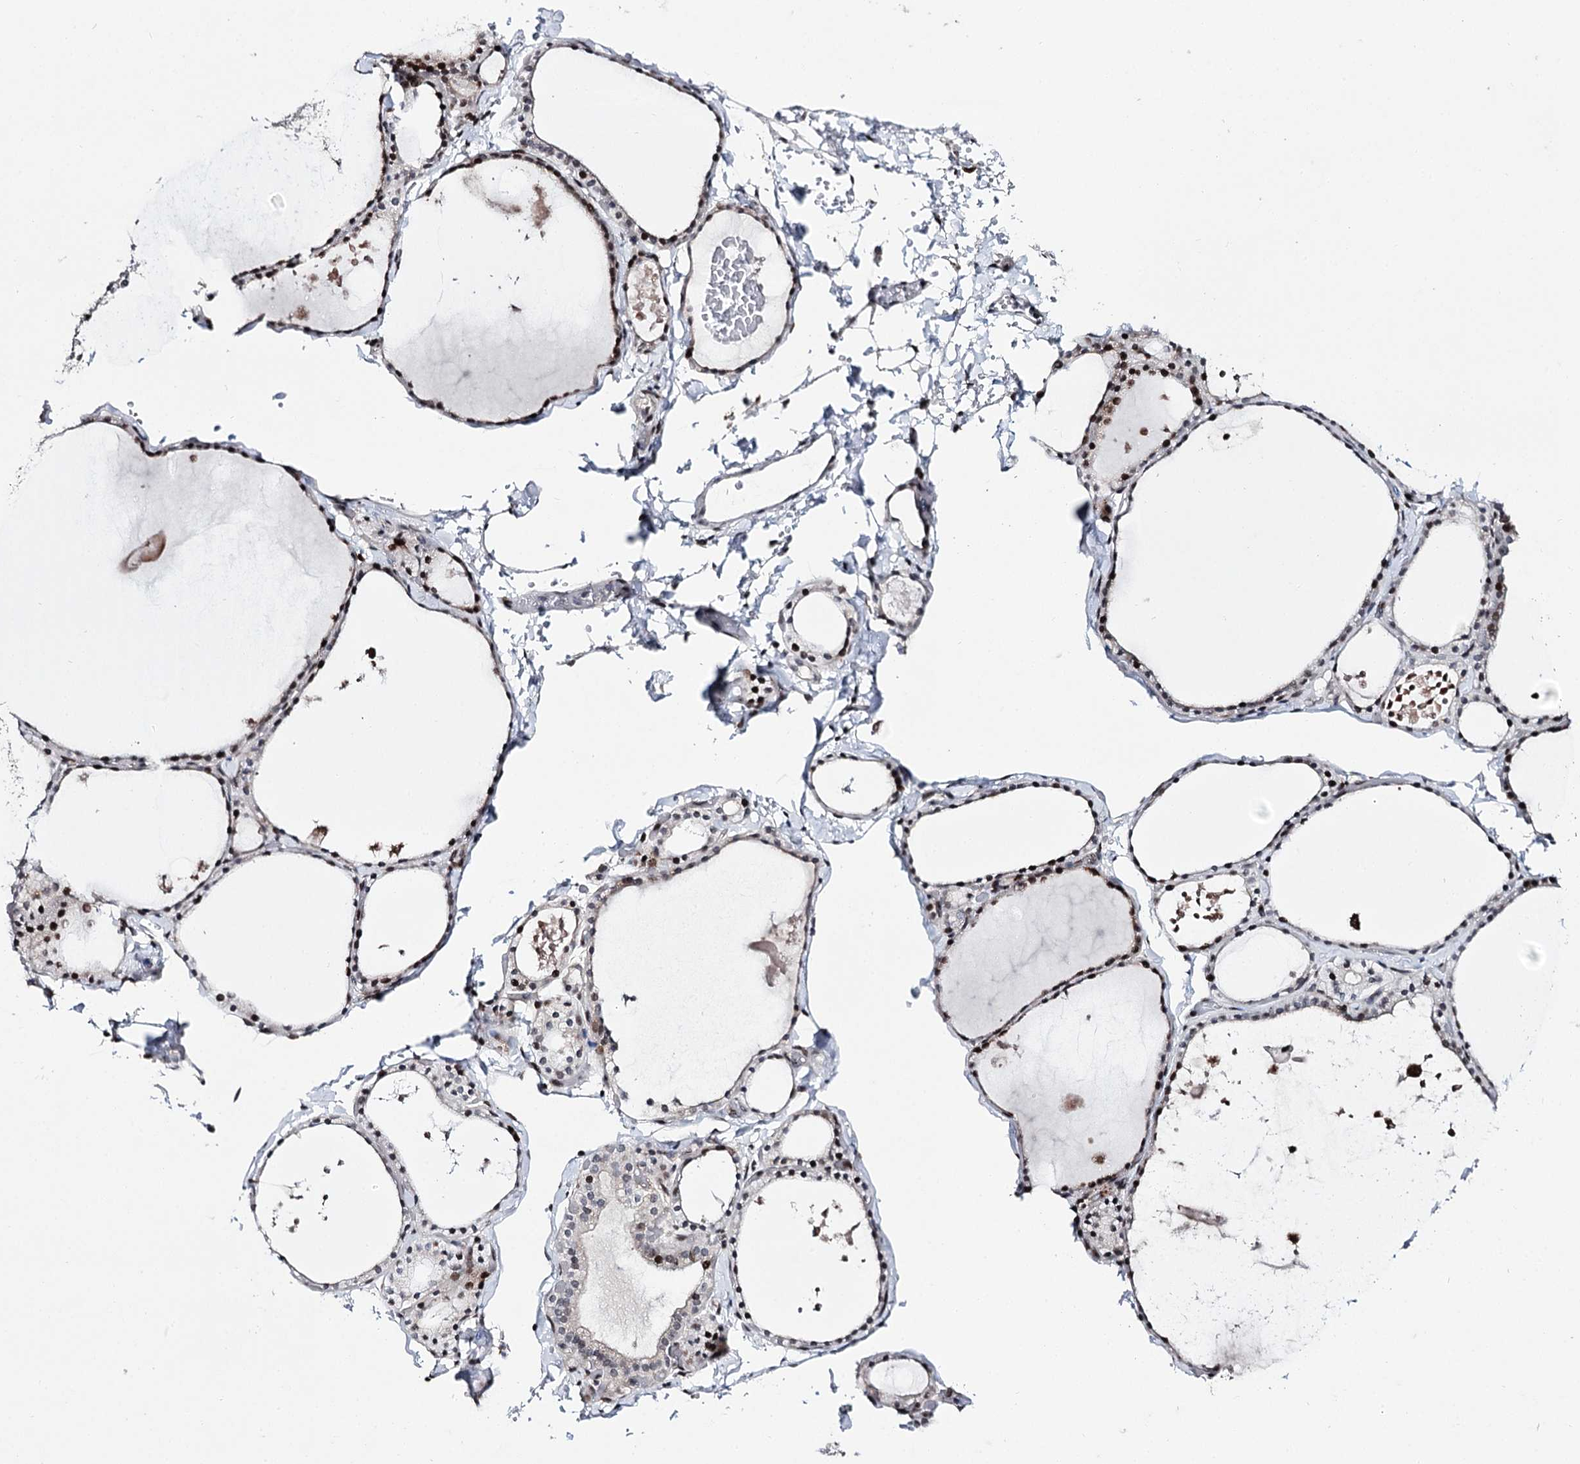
{"staining": {"intensity": "strong", "quantity": "25%-75%", "location": "nuclear"}, "tissue": "thyroid gland", "cell_type": "Glandular cells", "image_type": "normal", "snomed": [{"axis": "morphology", "description": "Normal tissue, NOS"}, {"axis": "topography", "description": "Thyroid gland"}], "caption": "A high amount of strong nuclear staining is identified in about 25%-75% of glandular cells in benign thyroid gland.", "gene": "ITFG2", "patient": {"sex": "male", "age": 56}}